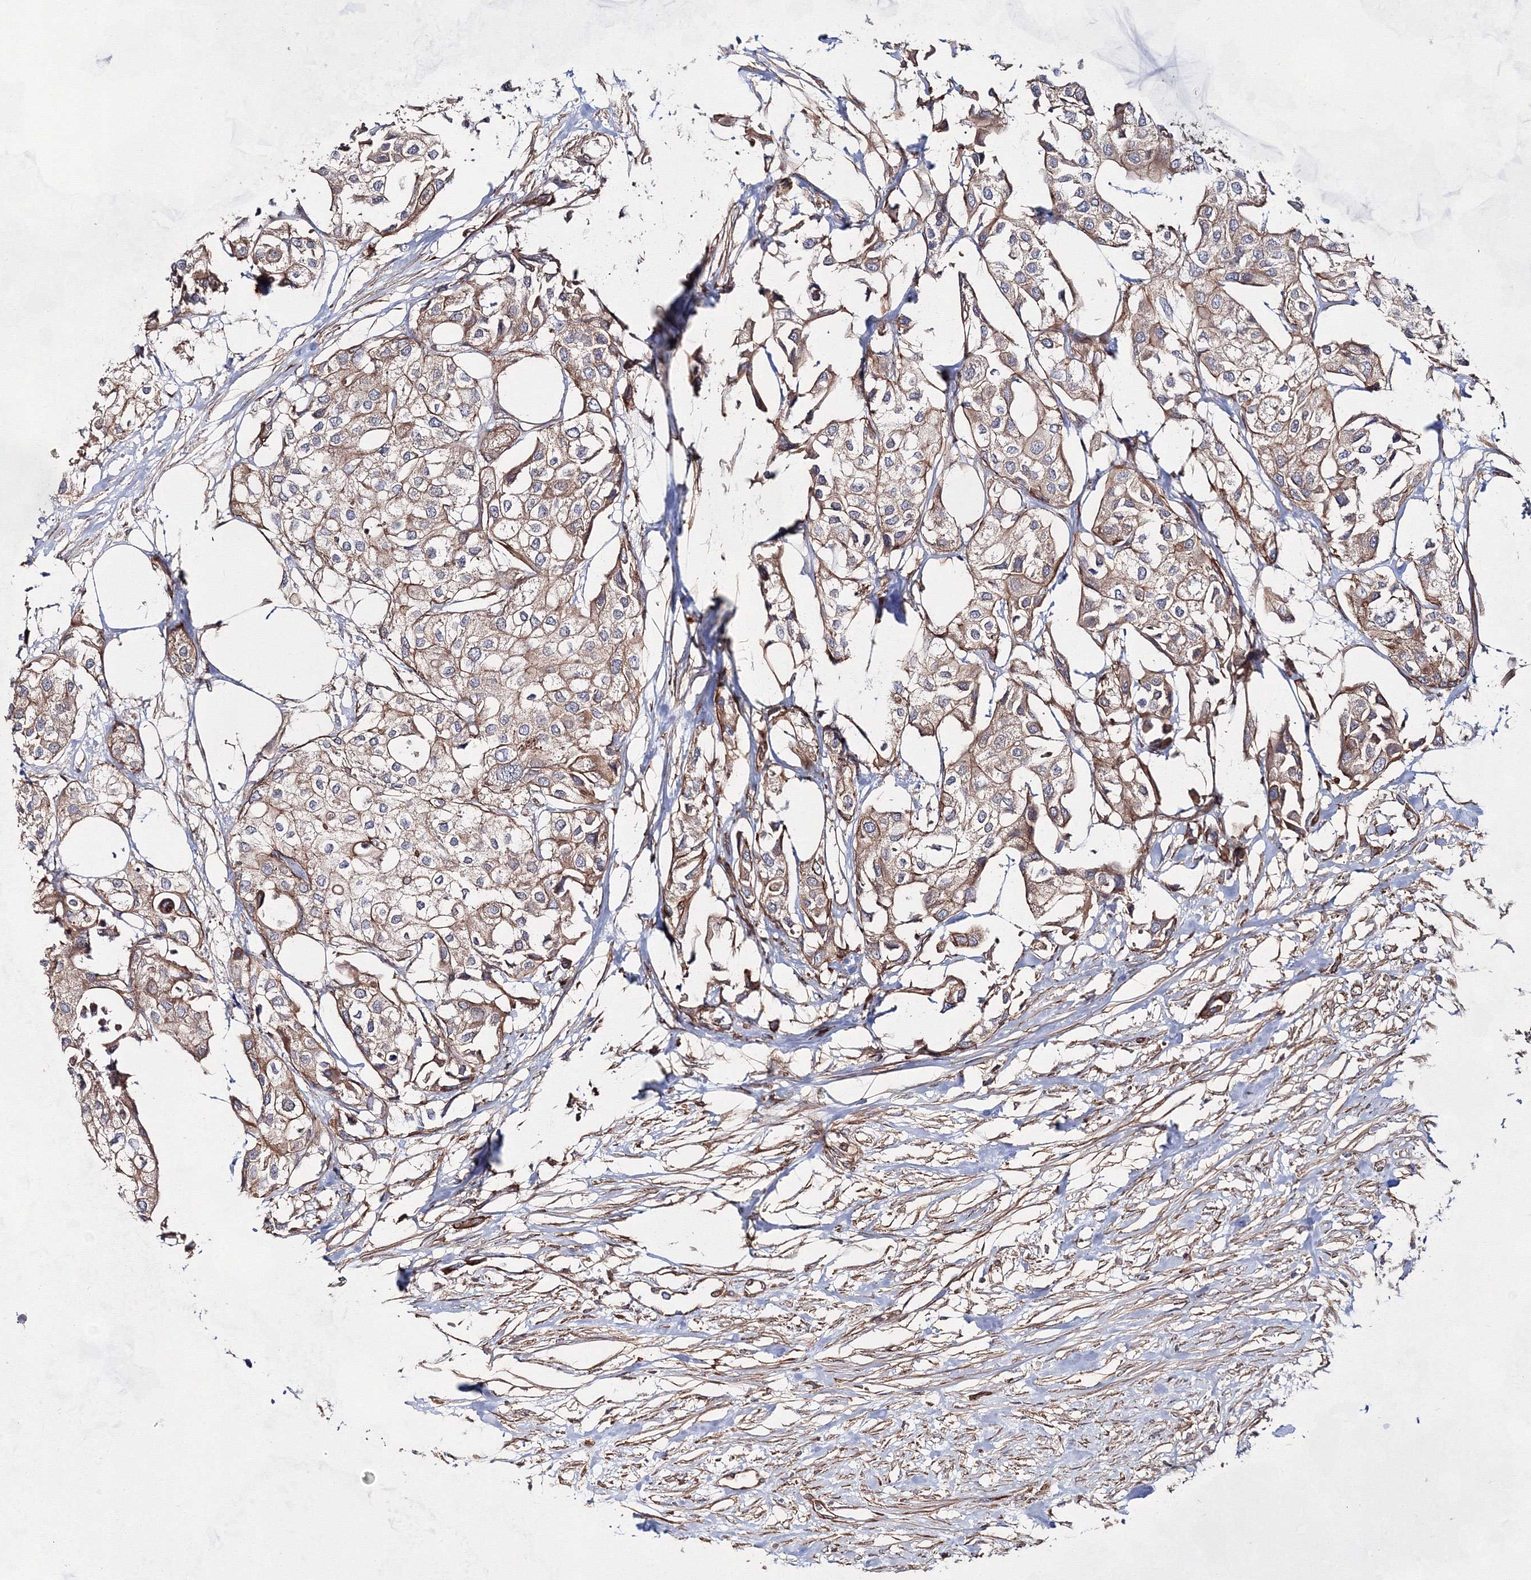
{"staining": {"intensity": "weak", "quantity": ">75%", "location": "cytoplasmic/membranous"}, "tissue": "urothelial cancer", "cell_type": "Tumor cells", "image_type": "cancer", "snomed": [{"axis": "morphology", "description": "Urothelial carcinoma, High grade"}, {"axis": "topography", "description": "Urinary bladder"}], "caption": "Tumor cells reveal low levels of weak cytoplasmic/membranous positivity in approximately >75% of cells in urothelial cancer. (IHC, brightfield microscopy, high magnification).", "gene": "EXOC6", "patient": {"sex": "male", "age": 64}}